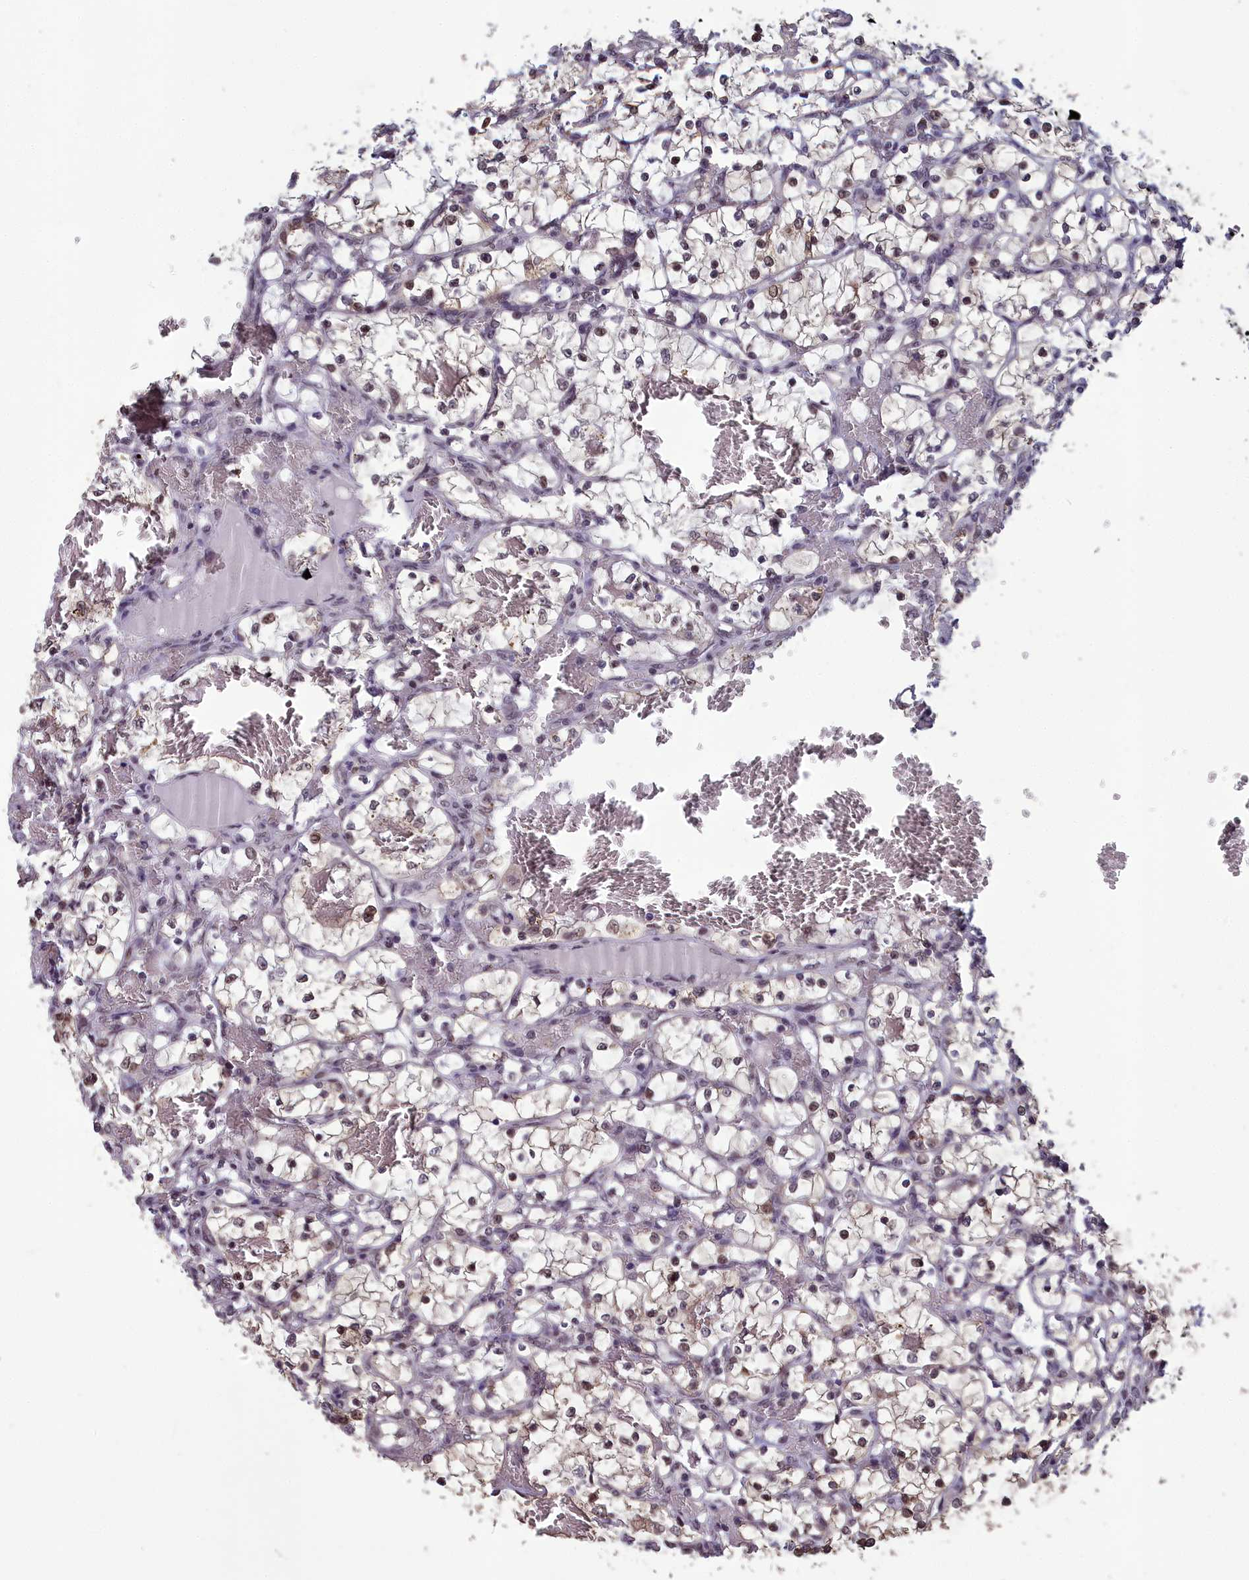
{"staining": {"intensity": "moderate", "quantity": "<25%", "location": "nuclear"}, "tissue": "renal cancer", "cell_type": "Tumor cells", "image_type": "cancer", "snomed": [{"axis": "morphology", "description": "Adenocarcinoma, NOS"}, {"axis": "topography", "description": "Kidney"}], "caption": "Protein expression analysis of adenocarcinoma (renal) reveals moderate nuclear expression in about <25% of tumor cells. Immunohistochemistry stains the protein of interest in brown and the nuclei are stained blue.", "gene": "MT-CO3", "patient": {"sex": "female", "age": 69}}